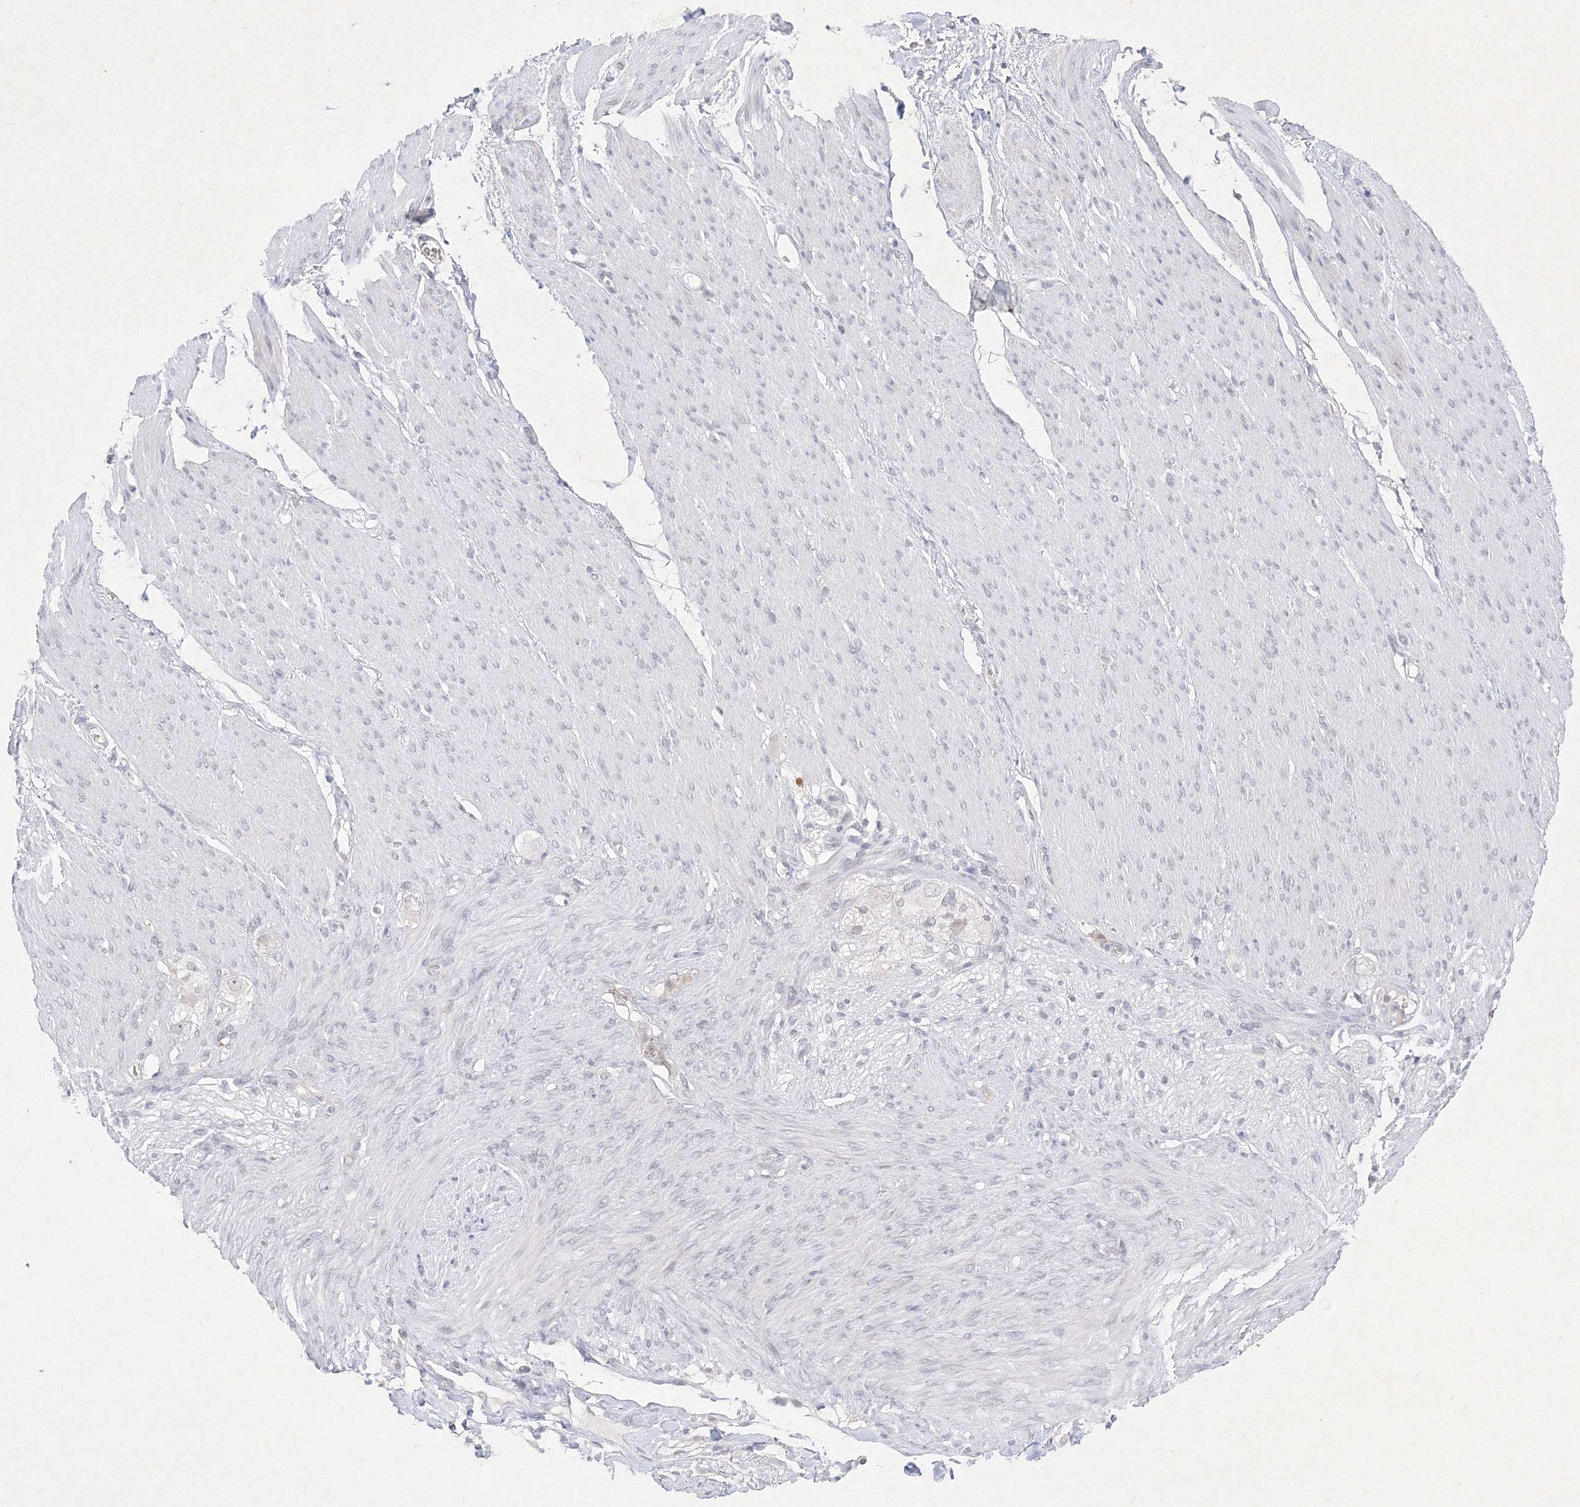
{"staining": {"intensity": "weak", "quantity": ">75%", "location": "cytoplasmic/membranous"}, "tissue": "soft tissue", "cell_type": "Chondrocytes", "image_type": "normal", "snomed": [{"axis": "morphology", "description": "Normal tissue, NOS"}, {"axis": "topography", "description": "Colon"}, {"axis": "topography", "description": "Peripheral nerve tissue"}], "caption": "Soft tissue was stained to show a protein in brown. There is low levels of weak cytoplasmic/membranous positivity in about >75% of chondrocytes. The staining was performed using DAB (3,3'-diaminobenzidine) to visualize the protein expression in brown, while the nuclei were stained in blue with hematoxylin (Magnification: 20x).", "gene": "NXPE3", "patient": {"sex": "female", "age": 61}}